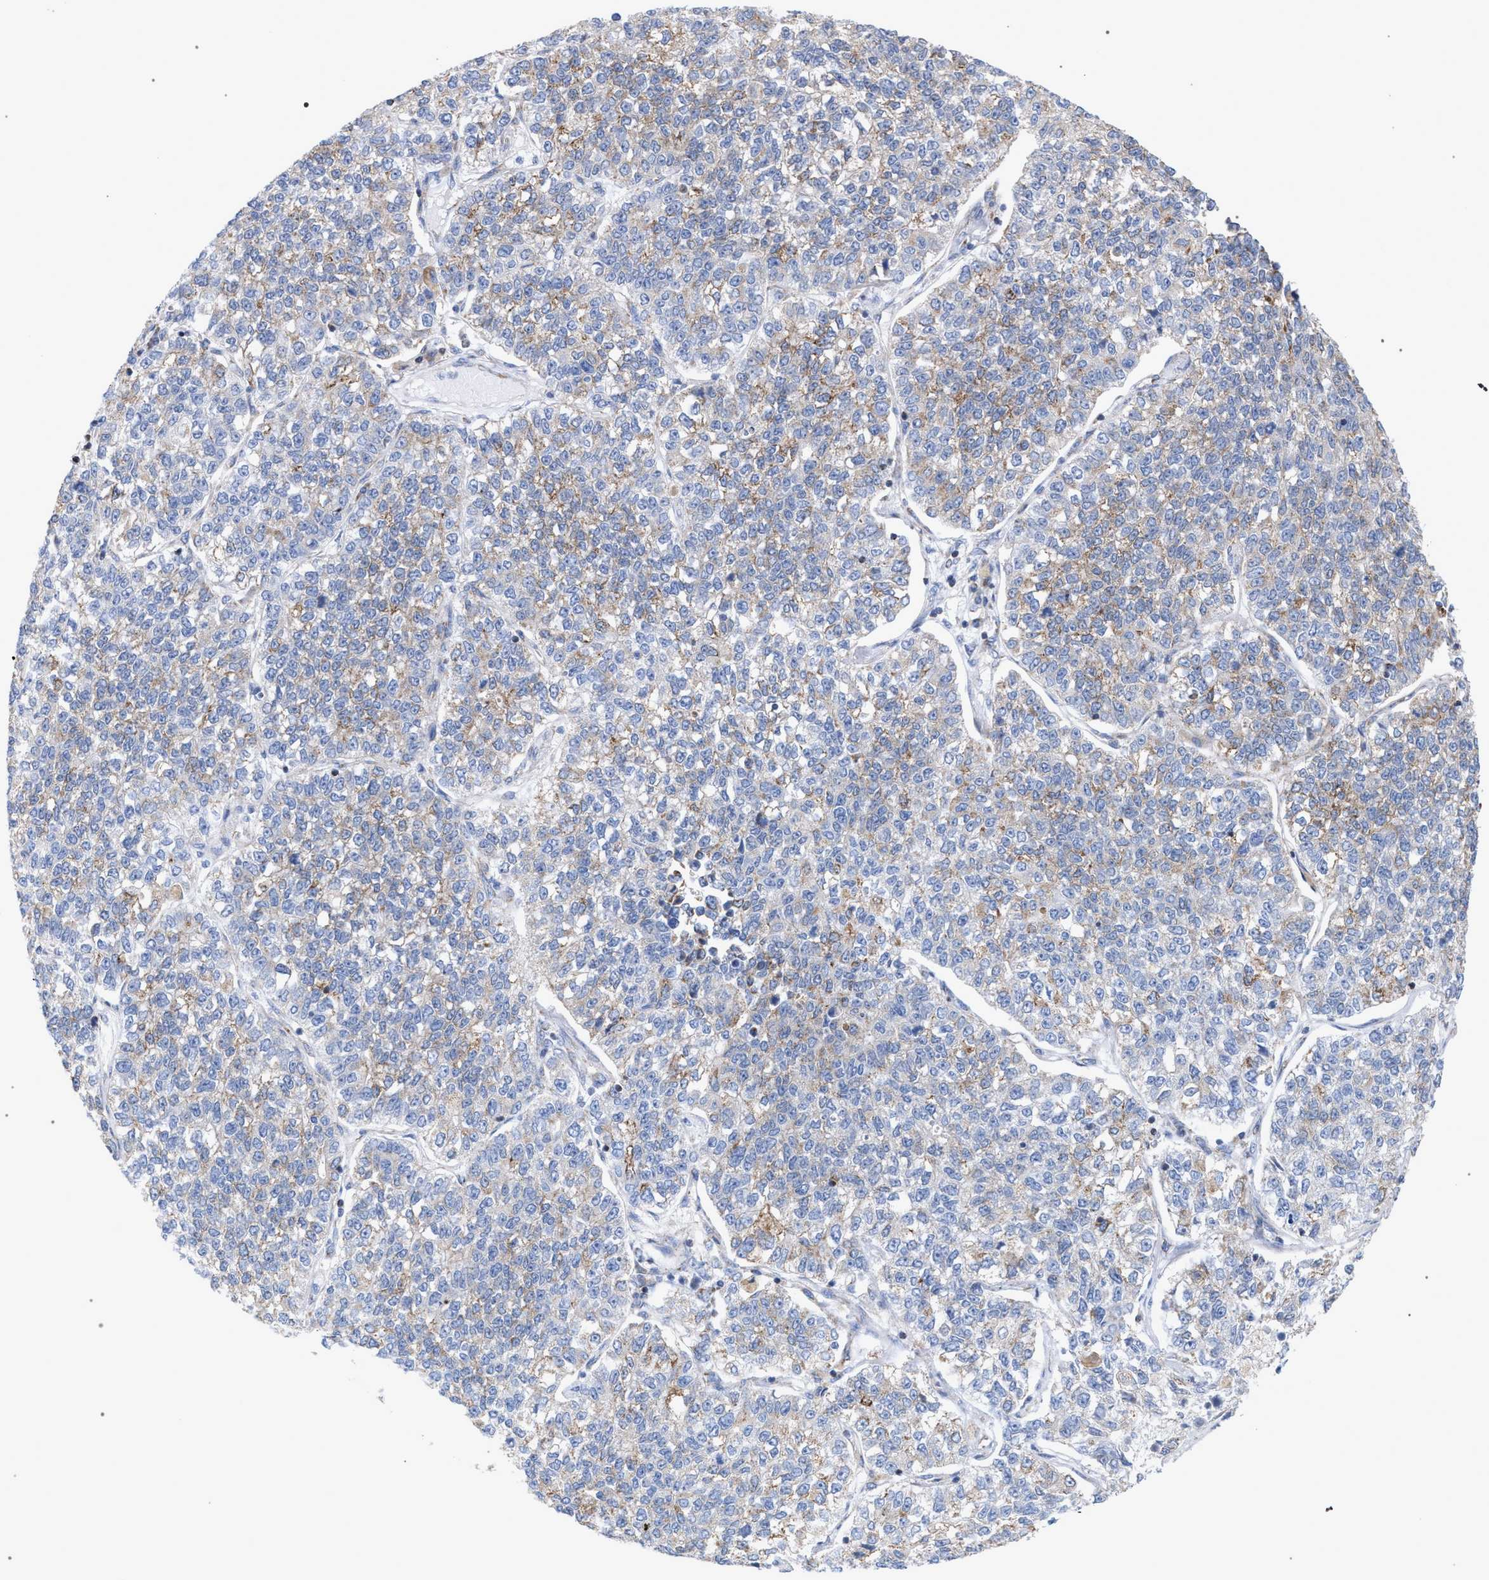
{"staining": {"intensity": "weak", "quantity": "25%-75%", "location": "cytoplasmic/membranous"}, "tissue": "lung cancer", "cell_type": "Tumor cells", "image_type": "cancer", "snomed": [{"axis": "morphology", "description": "Adenocarcinoma, NOS"}, {"axis": "topography", "description": "Lung"}], "caption": "Immunohistochemistry (IHC) staining of lung adenocarcinoma, which displays low levels of weak cytoplasmic/membranous expression in approximately 25%-75% of tumor cells indicating weak cytoplasmic/membranous protein positivity. The staining was performed using DAB (3,3'-diaminobenzidine) (brown) for protein detection and nuclei were counterstained in hematoxylin (blue).", "gene": "ECI2", "patient": {"sex": "male", "age": 49}}